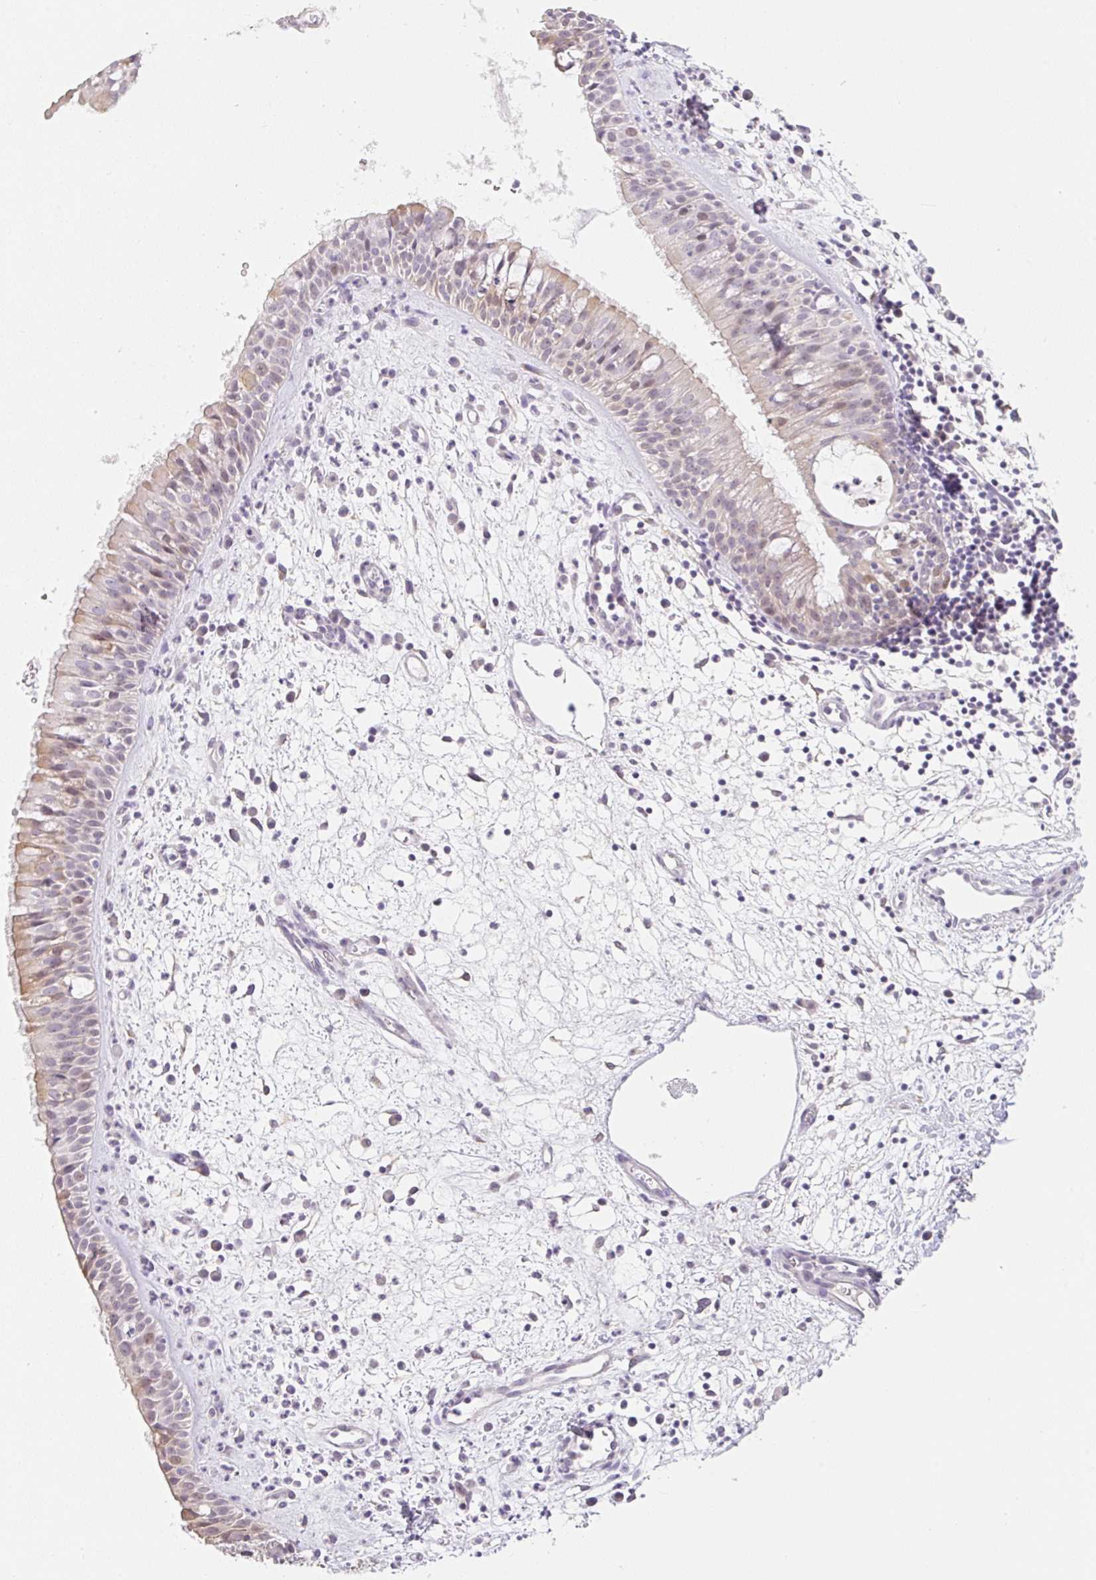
{"staining": {"intensity": "weak", "quantity": "25%-75%", "location": "cytoplasmic/membranous,nuclear"}, "tissue": "nasopharynx", "cell_type": "Respiratory epithelial cells", "image_type": "normal", "snomed": [{"axis": "morphology", "description": "Normal tissue, NOS"}, {"axis": "topography", "description": "Nasopharynx"}], "caption": "Nasopharynx stained for a protein (brown) demonstrates weak cytoplasmic/membranous,nuclear positive expression in approximately 25%-75% of respiratory epithelial cells.", "gene": "MIA2", "patient": {"sex": "male", "age": 65}}